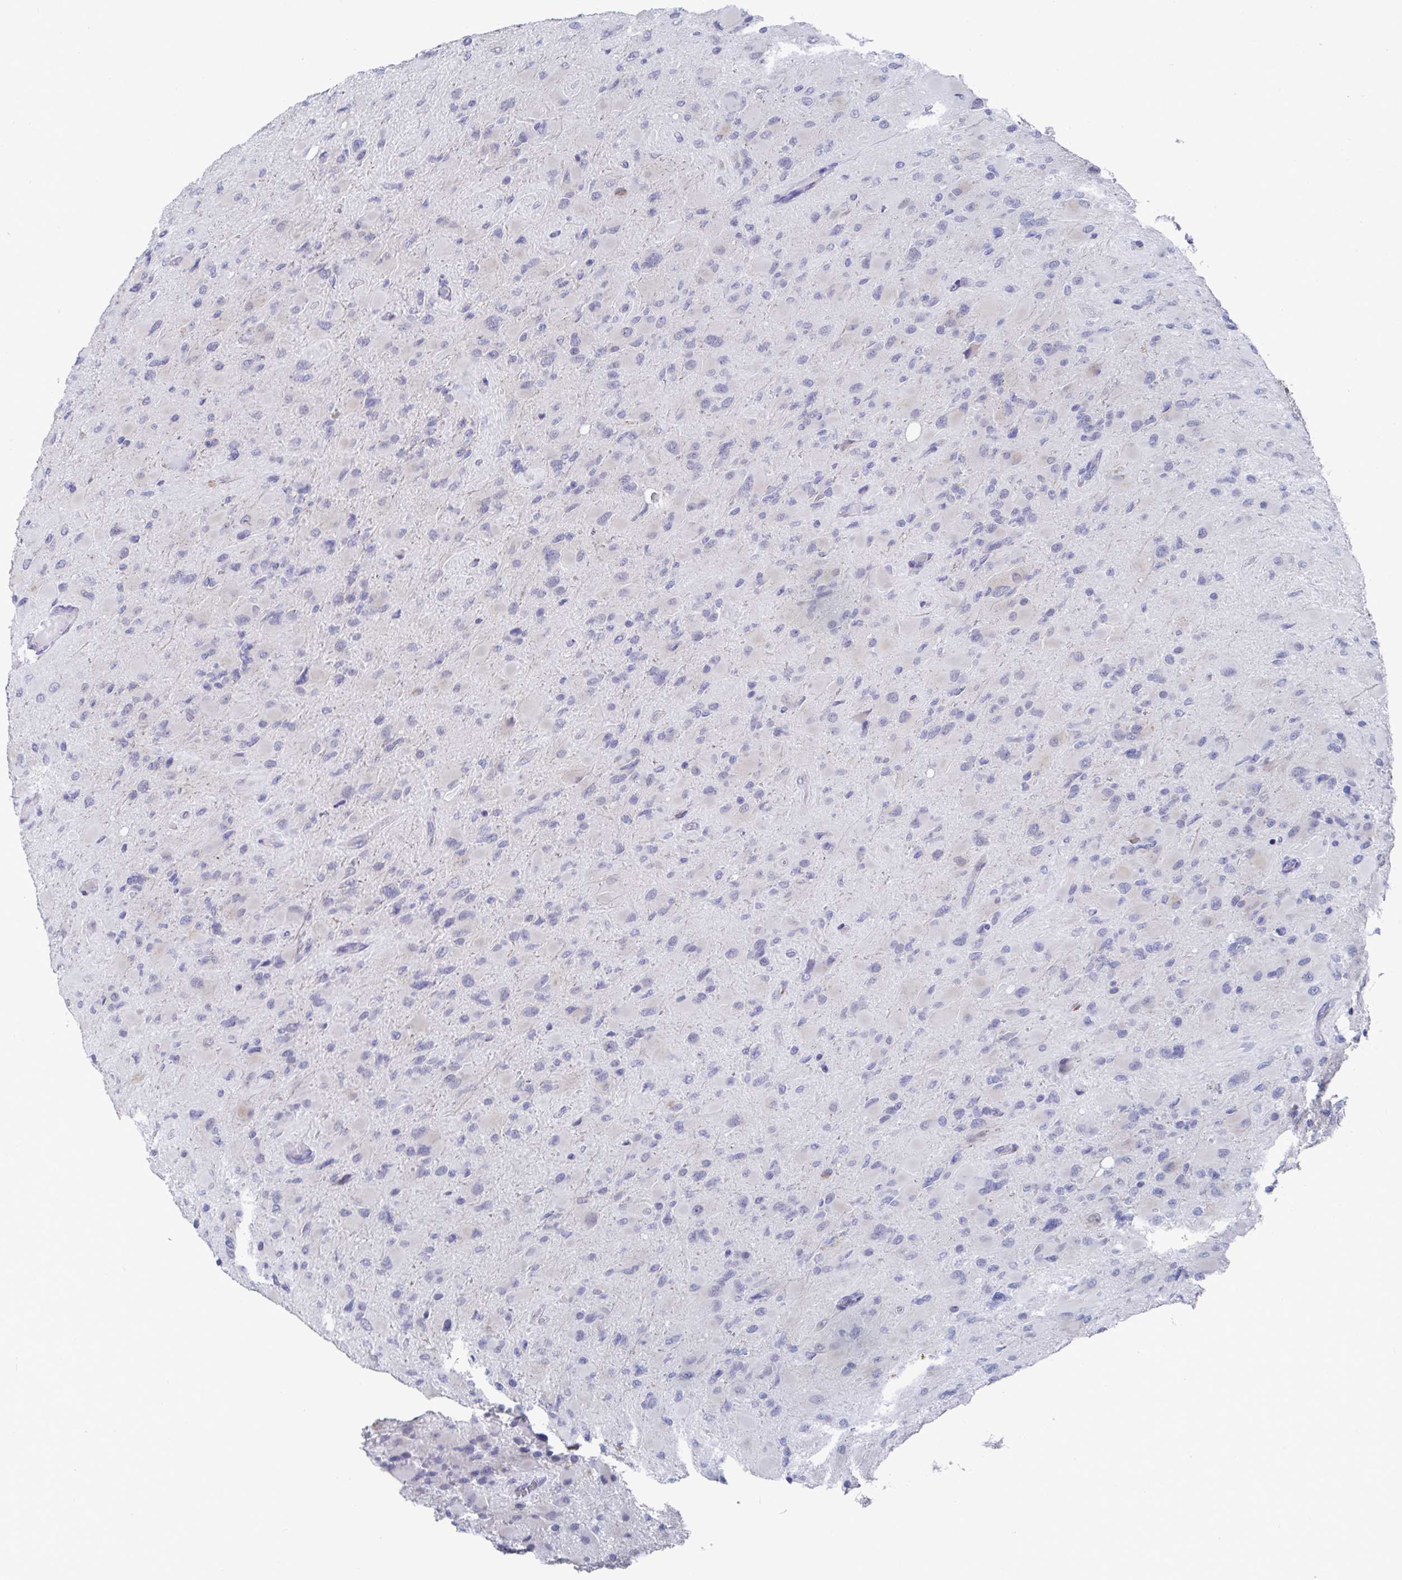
{"staining": {"intensity": "negative", "quantity": "none", "location": "none"}, "tissue": "glioma", "cell_type": "Tumor cells", "image_type": "cancer", "snomed": [{"axis": "morphology", "description": "Glioma, malignant, High grade"}, {"axis": "topography", "description": "Cerebral cortex"}], "caption": "Tumor cells show no significant protein positivity in malignant glioma (high-grade).", "gene": "TAS2R39", "patient": {"sex": "female", "age": 36}}